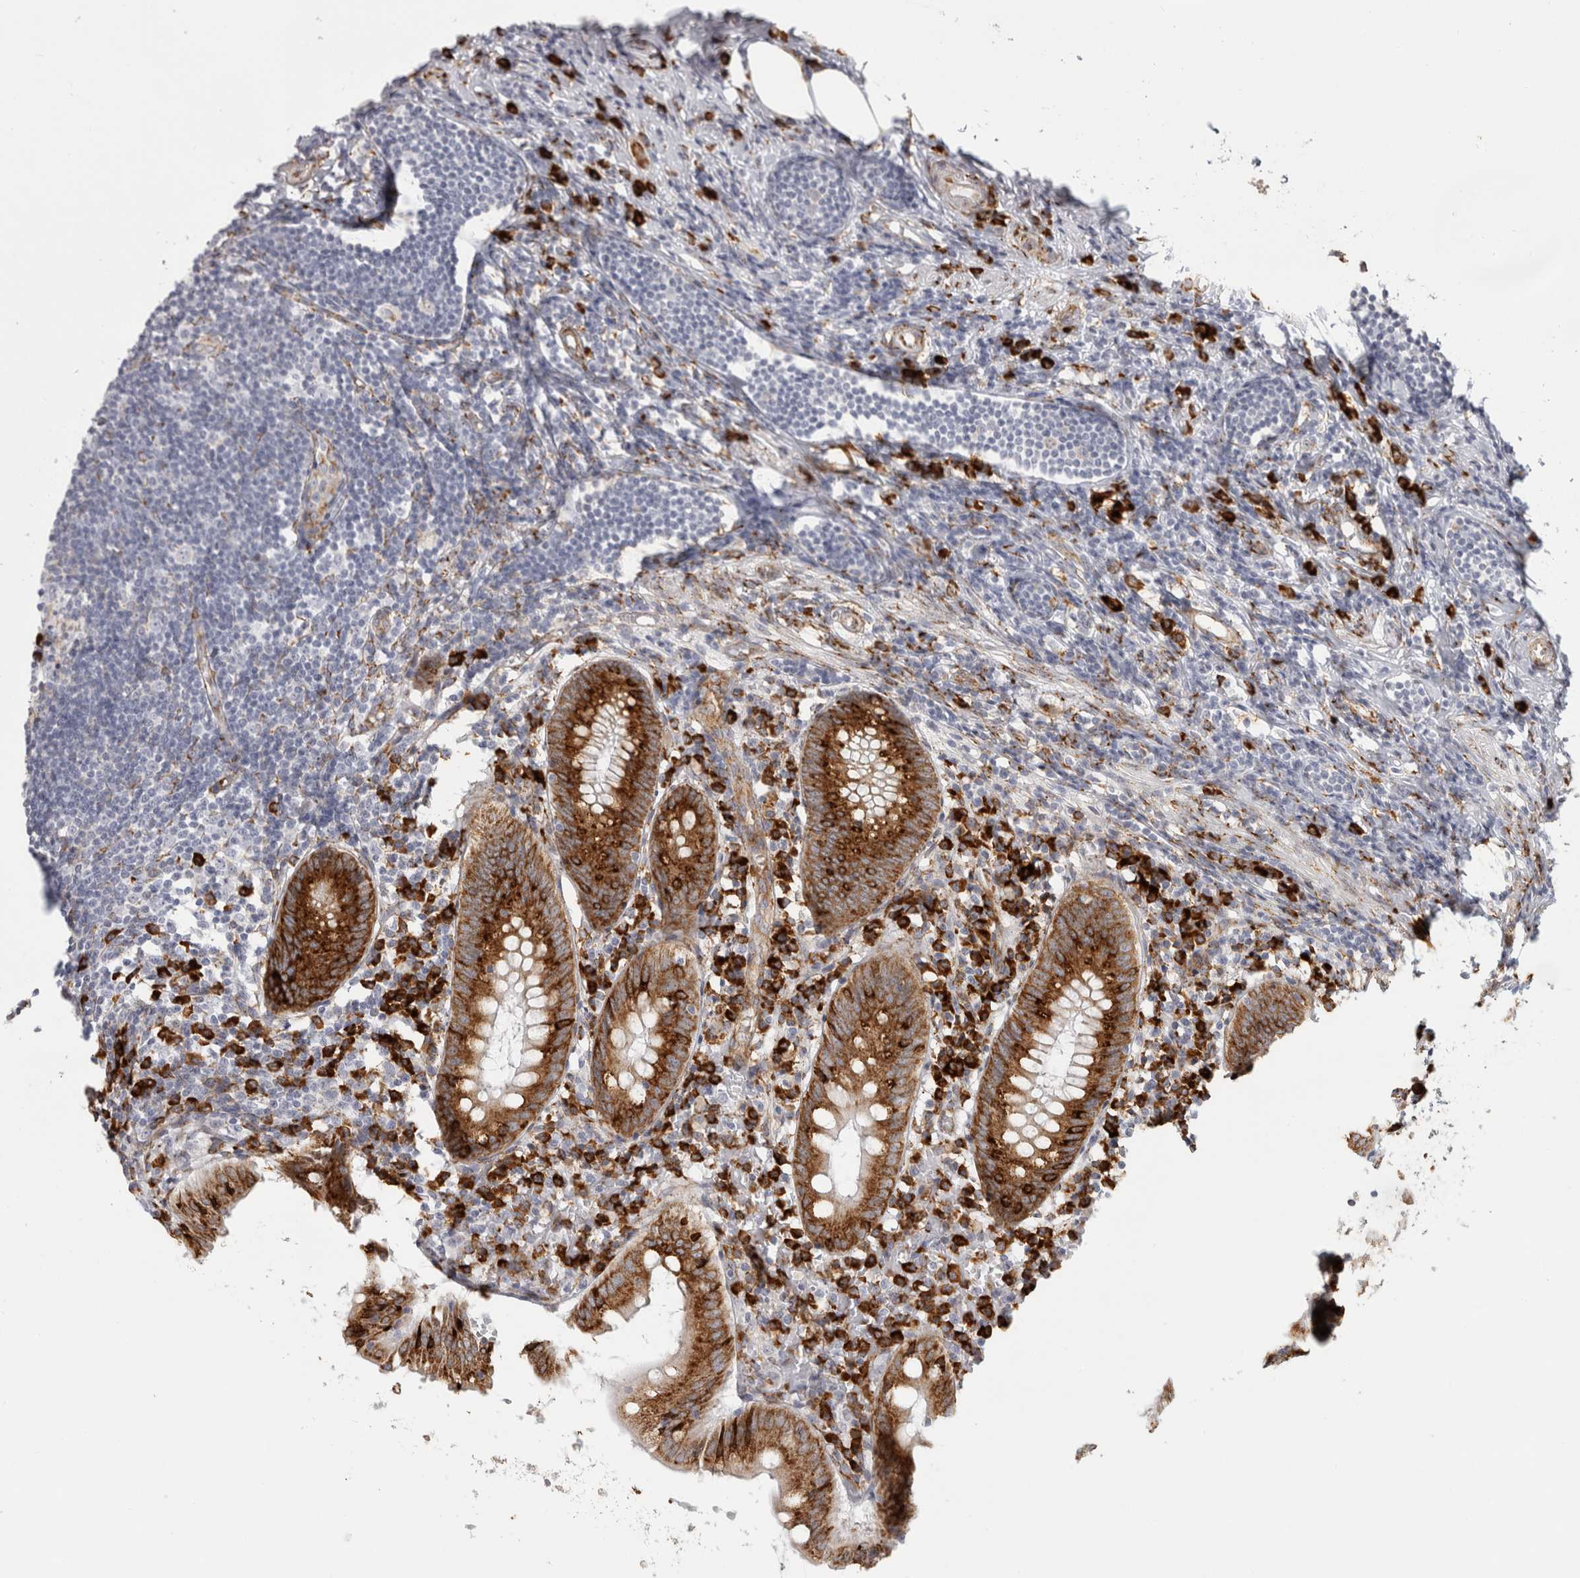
{"staining": {"intensity": "strong", "quantity": ">75%", "location": "cytoplasmic/membranous"}, "tissue": "appendix", "cell_type": "Glandular cells", "image_type": "normal", "snomed": [{"axis": "morphology", "description": "Normal tissue, NOS"}, {"axis": "topography", "description": "Appendix"}], "caption": "Protein staining displays strong cytoplasmic/membranous staining in about >75% of glandular cells in normal appendix.", "gene": "OSTN", "patient": {"sex": "female", "age": 54}}